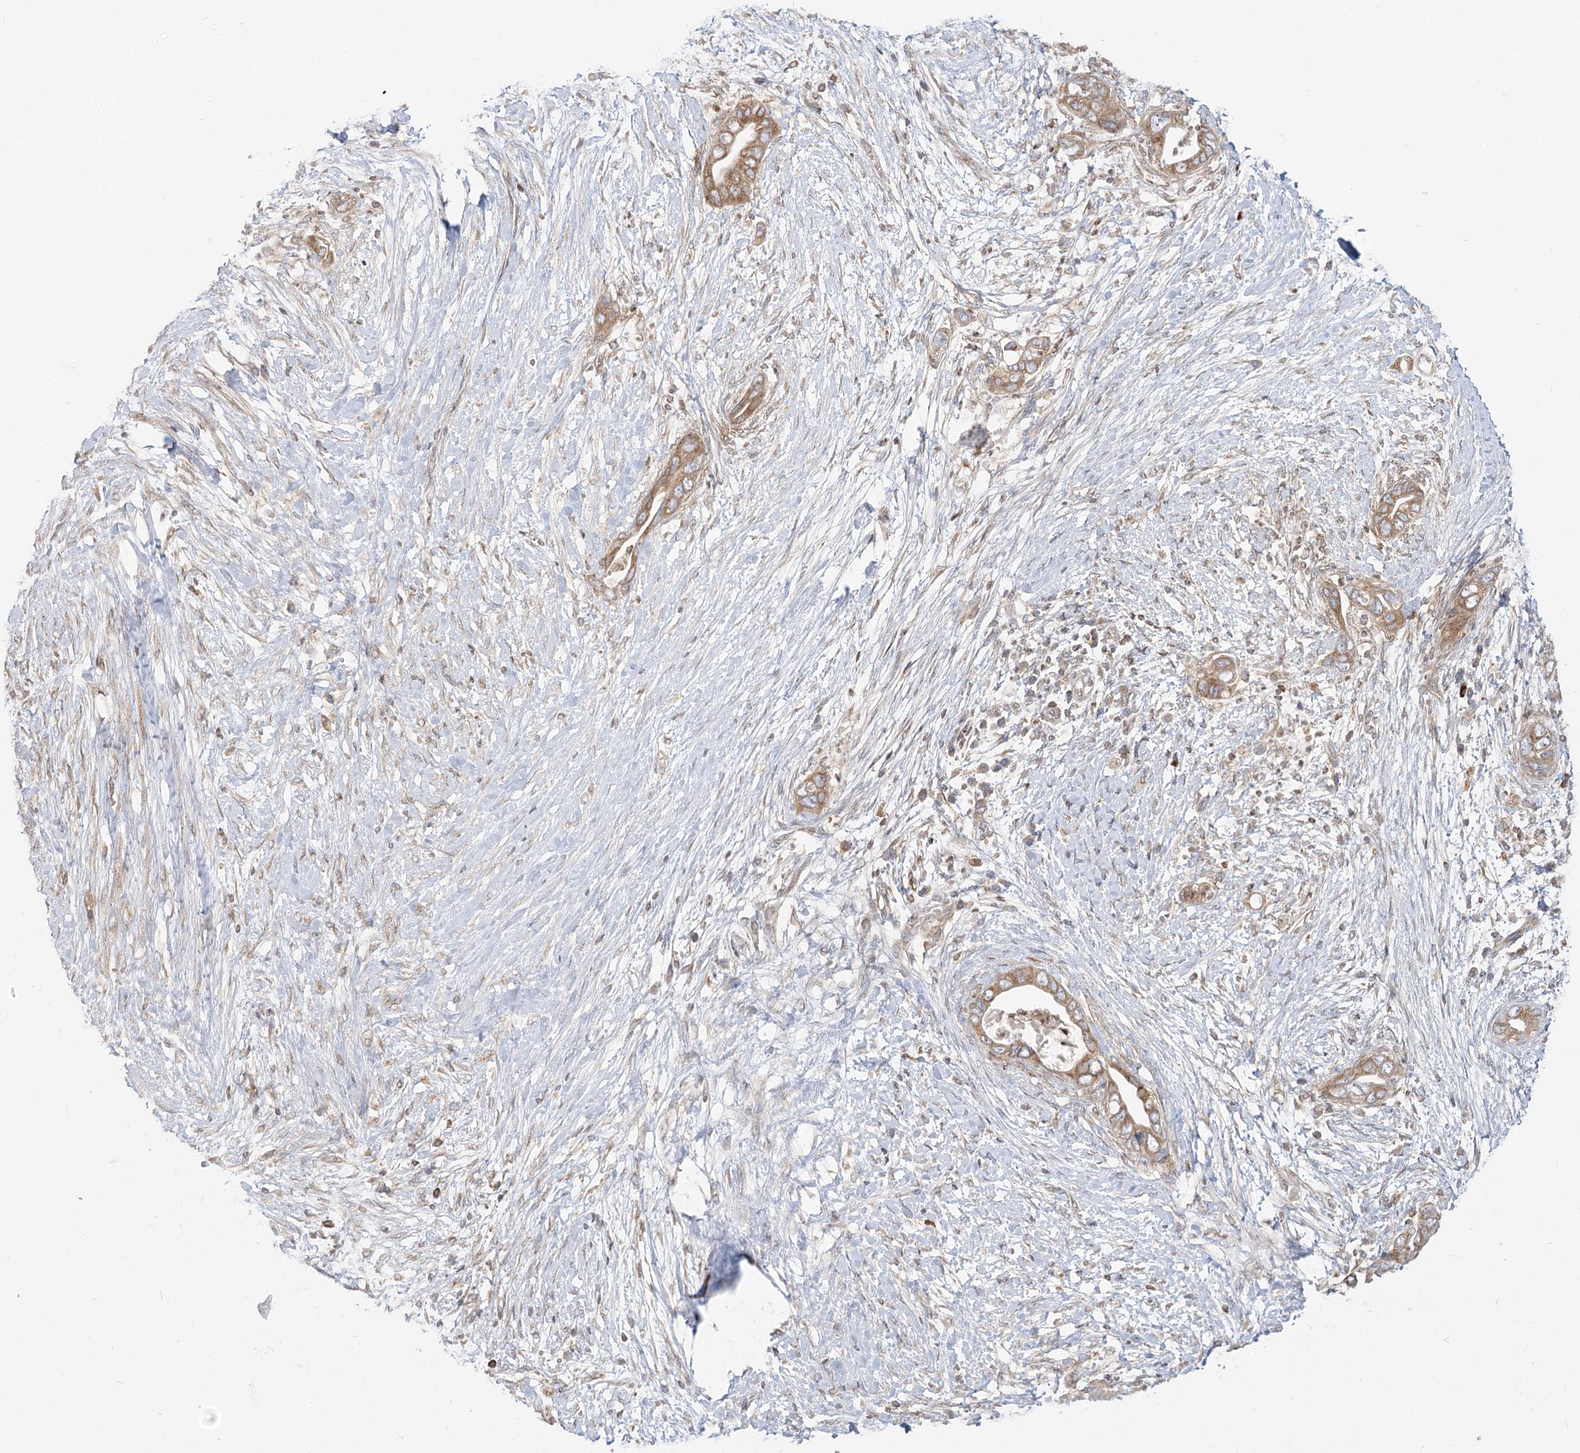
{"staining": {"intensity": "moderate", "quantity": ">75%", "location": "cytoplasmic/membranous"}, "tissue": "pancreatic cancer", "cell_type": "Tumor cells", "image_type": "cancer", "snomed": [{"axis": "morphology", "description": "Adenocarcinoma, NOS"}, {"axis": "topography", "description": "Pancreas"}], "caption": "Immunohistochemical staining of adenocarcinoma (pancreatic) demonstrates medium levels of moderate cytoplasmic/membranous protein expression in approximately >75% of tumor cells.", "gene": "MTMR3", "patient": {"sex": "male", "age": 75}}